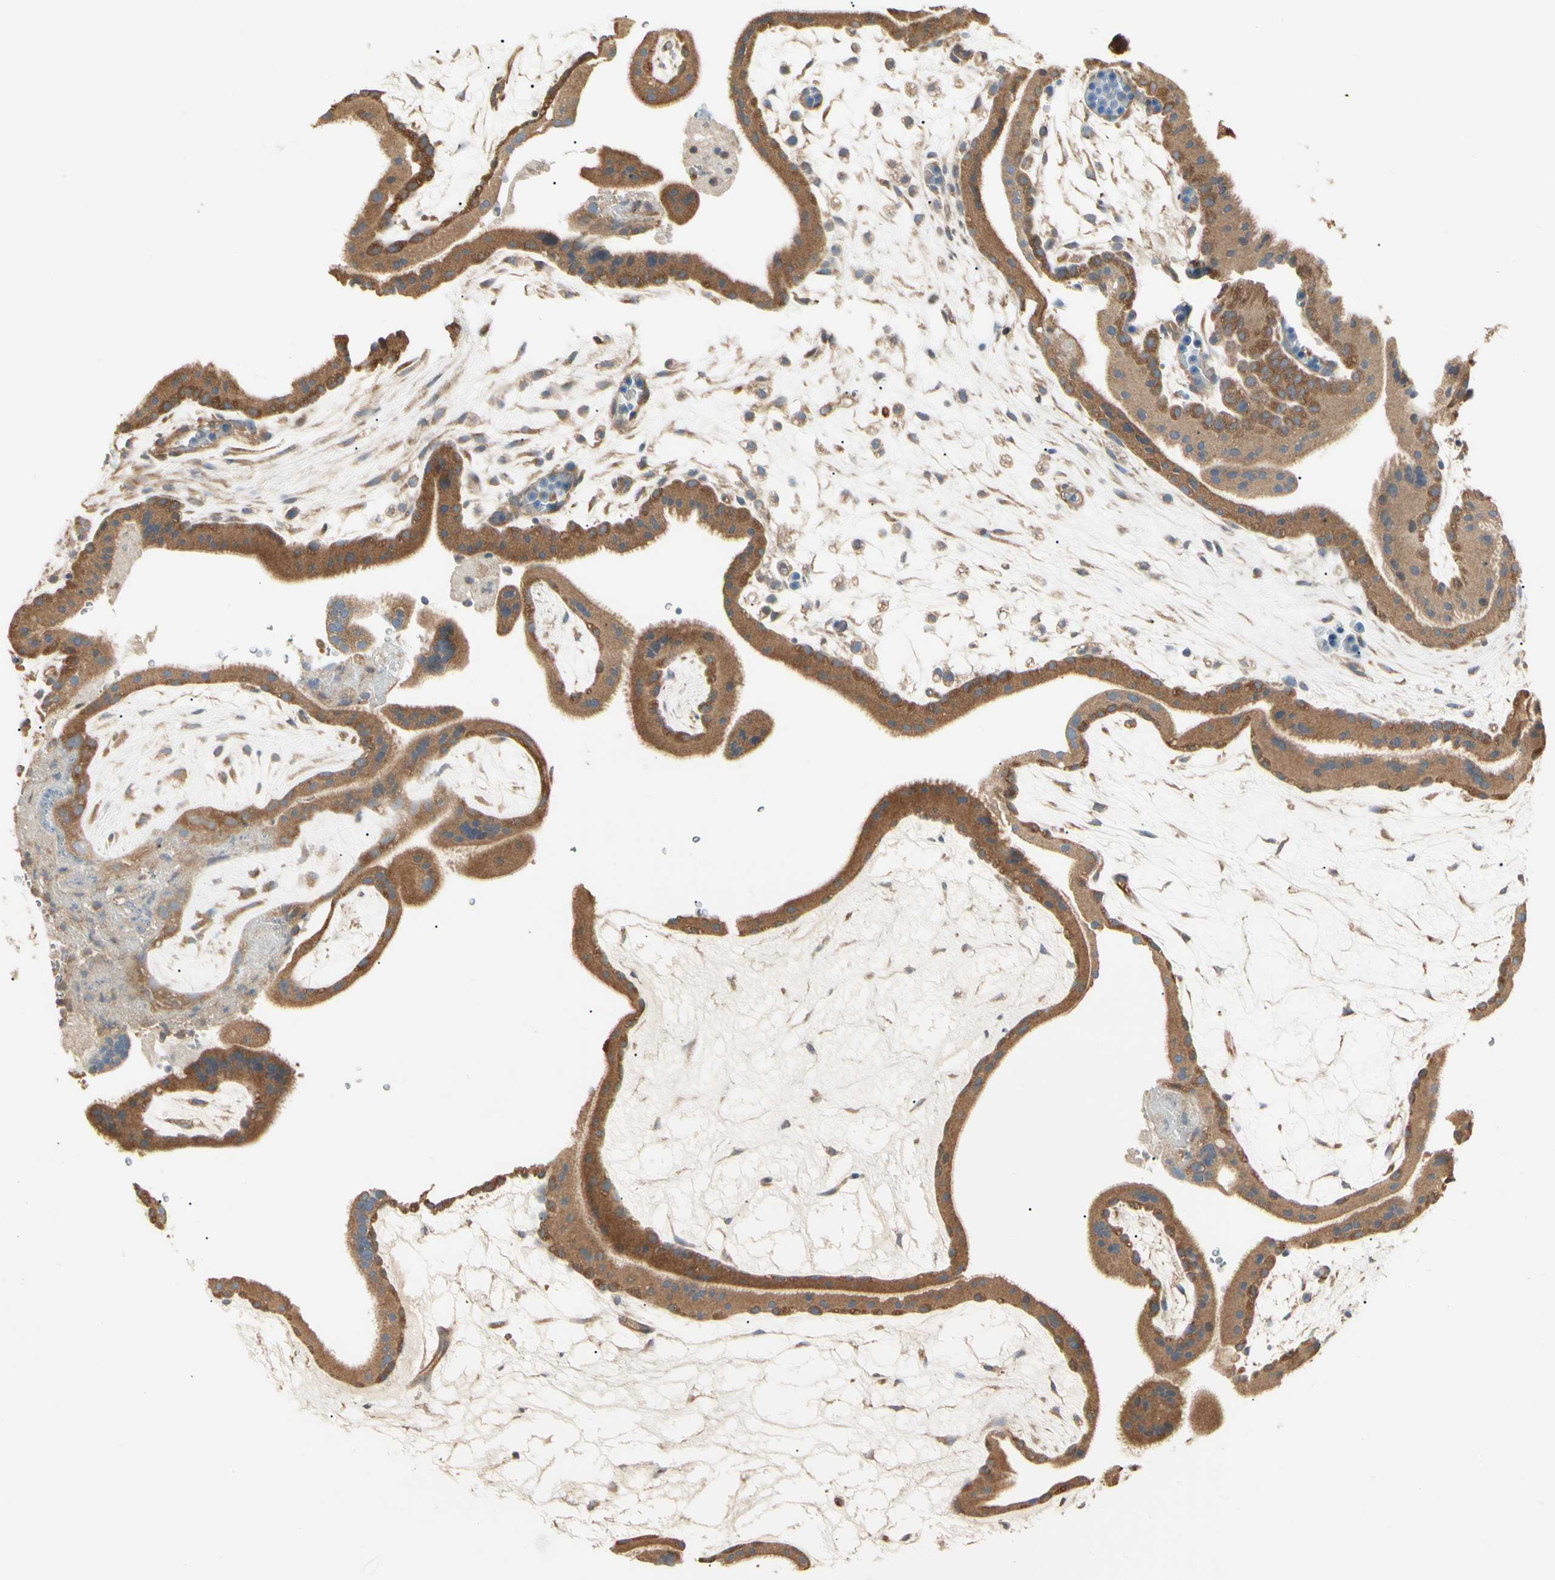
{"staining": {"intensity": "moderate", "quantity": ">75%", "location": "cytoplasmic/membranous"}, "tissue": "placenta", "cell_type": "Trophoblastic cells", "image_type": "normal", "snomed": [{"axis": "morphology", "description": "Normal tissue, NOS"}, {"axis": "topography", "description": "Placenta"}], "caption": "About >75% of trophoblastic cells in unremarkable human placenta show moderate cytoplasmic/membranous protein positivity as visualized by brown immunohistochemical staining.", "gene": "IRAG1", "patient": {"sex": "female", "age": 19}}